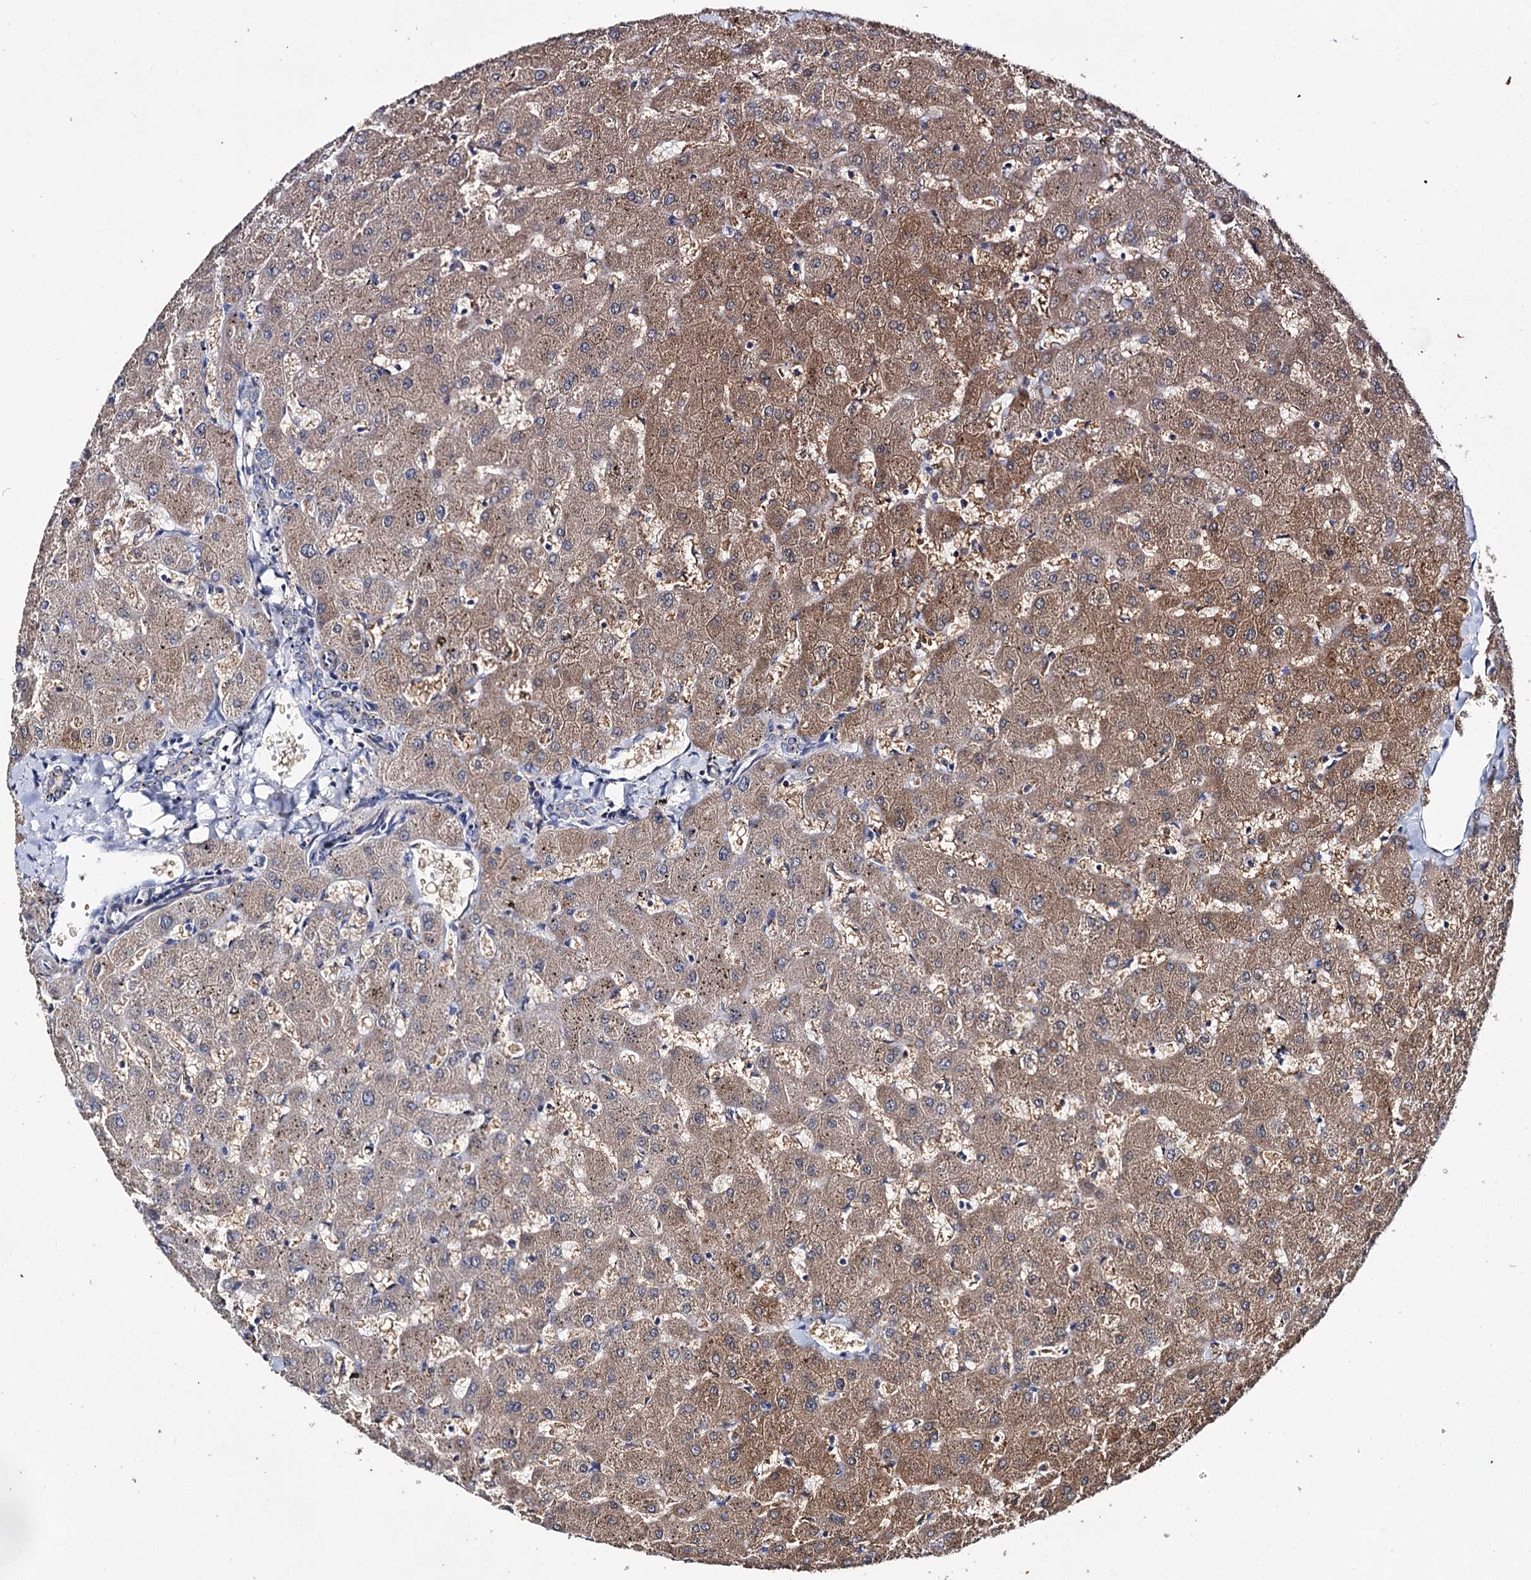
{"staining": {"intensity": "negative", "quantity": "none", "location": "none"}, "tissue": "liver", "cell_type": "Cholangiocytes", "image_type": "normal", "snomed": [{"axis": "morphology", "description": "Normal tissue, NOS"}, {"axis": "topography", "description": "Liver"}], "caption": "A micrograph of liver stained for a protein reveals no brown staining in cholangiocytes.", "gene": "CLPB", "patient": {"sex": "female", "age": 63}}